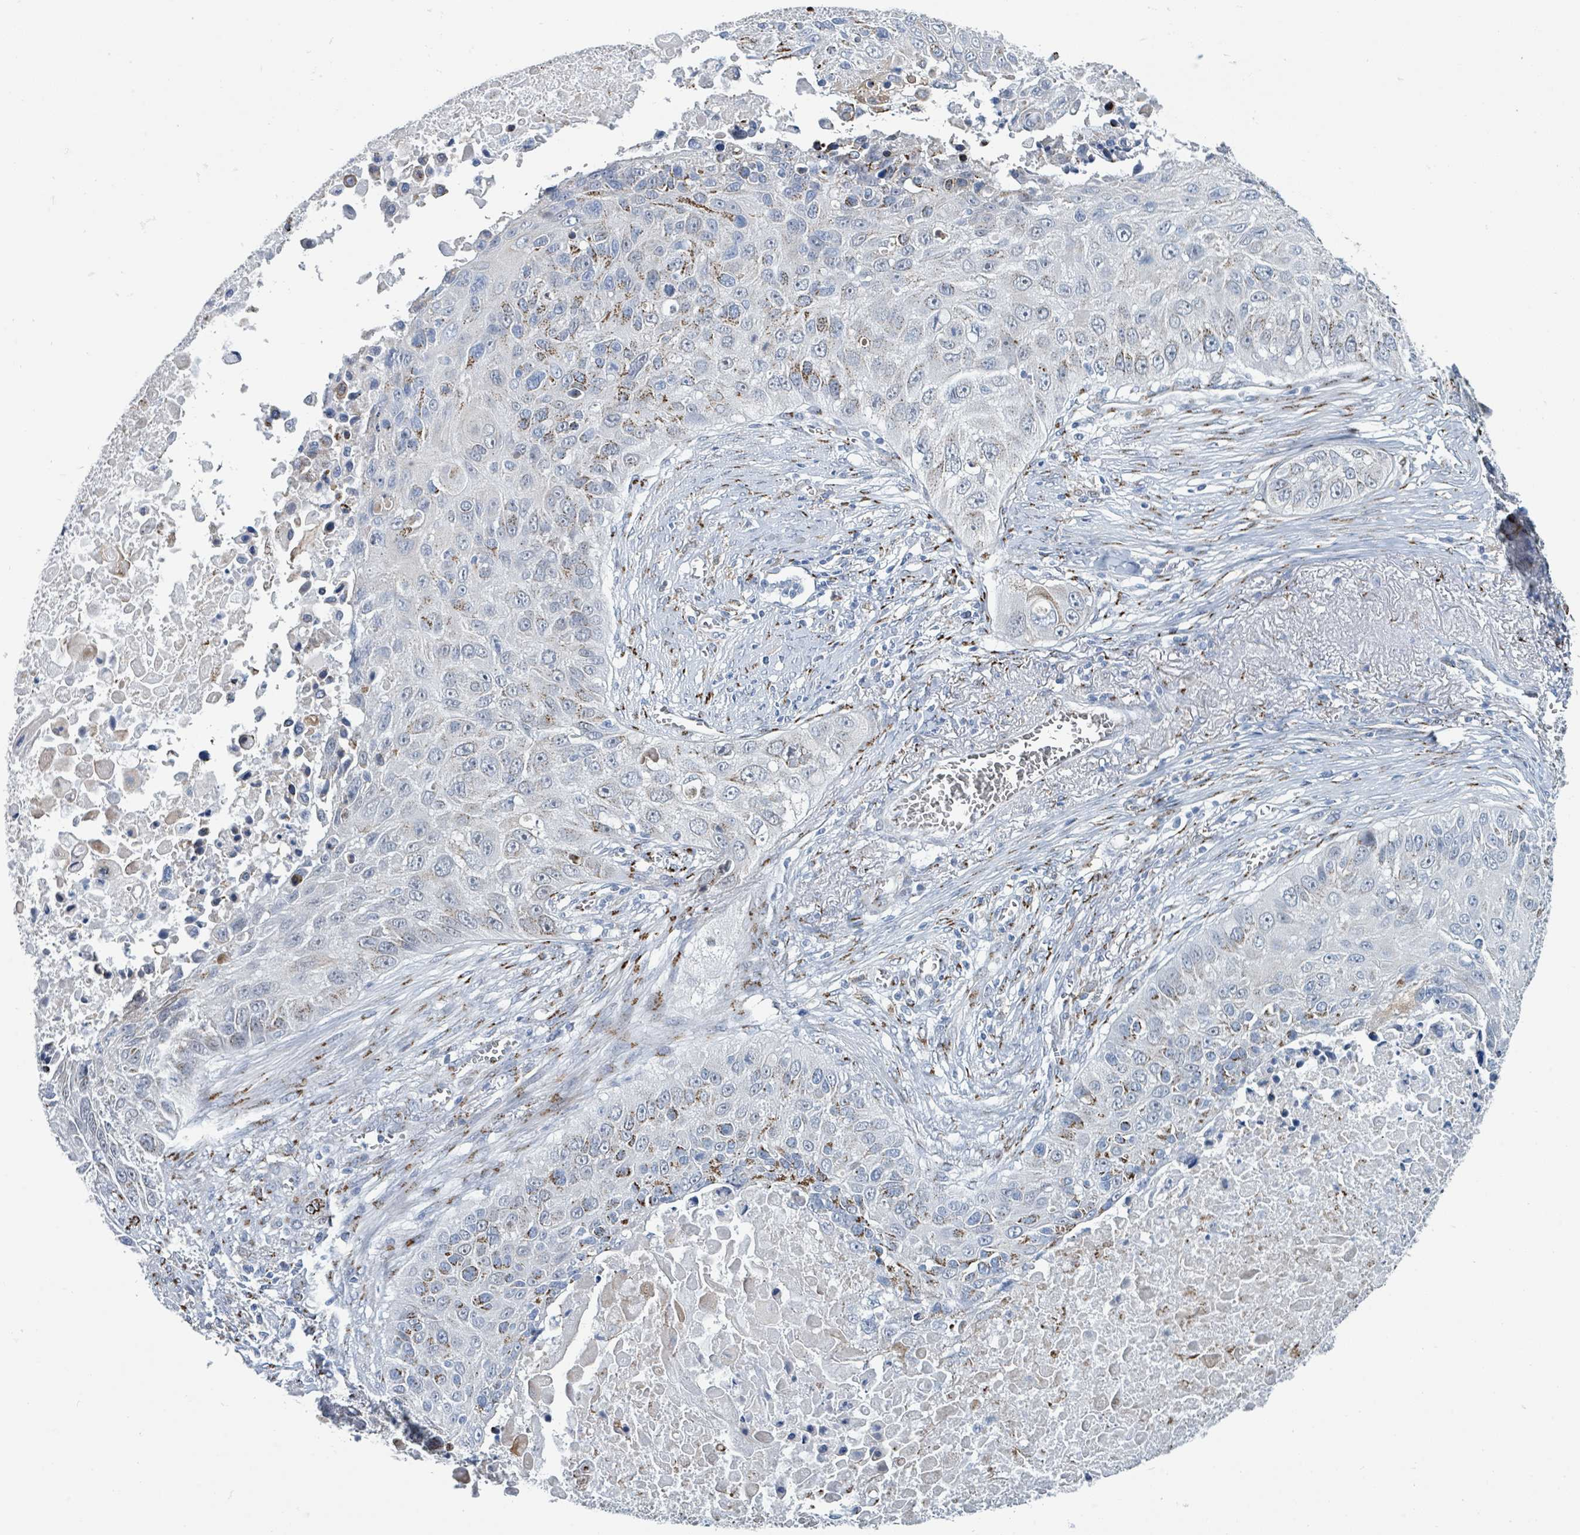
{"staining": {"intensity": "moderate", "quantity": "<25%", "location": "cytoplasmic/membranous"}, "tissue": "lung cancer", "cell_type": "Tumor cells", "image_type": "cancer", "snomed": [{"axis": "morphology", "description": "Squamous cell carcinoma, NOS"}, {"axis": "topography", "description": "Lung"}], "caption": "There is low levels of moderate cytoplasmic/membranous positivity in tumor cells of lung cancer (squamous cell carcinoma), as demonstrated by immunohistochemical staining (brown color).", "gene": "DCAF5", "patient": {"sex": "male", "age": 66}}